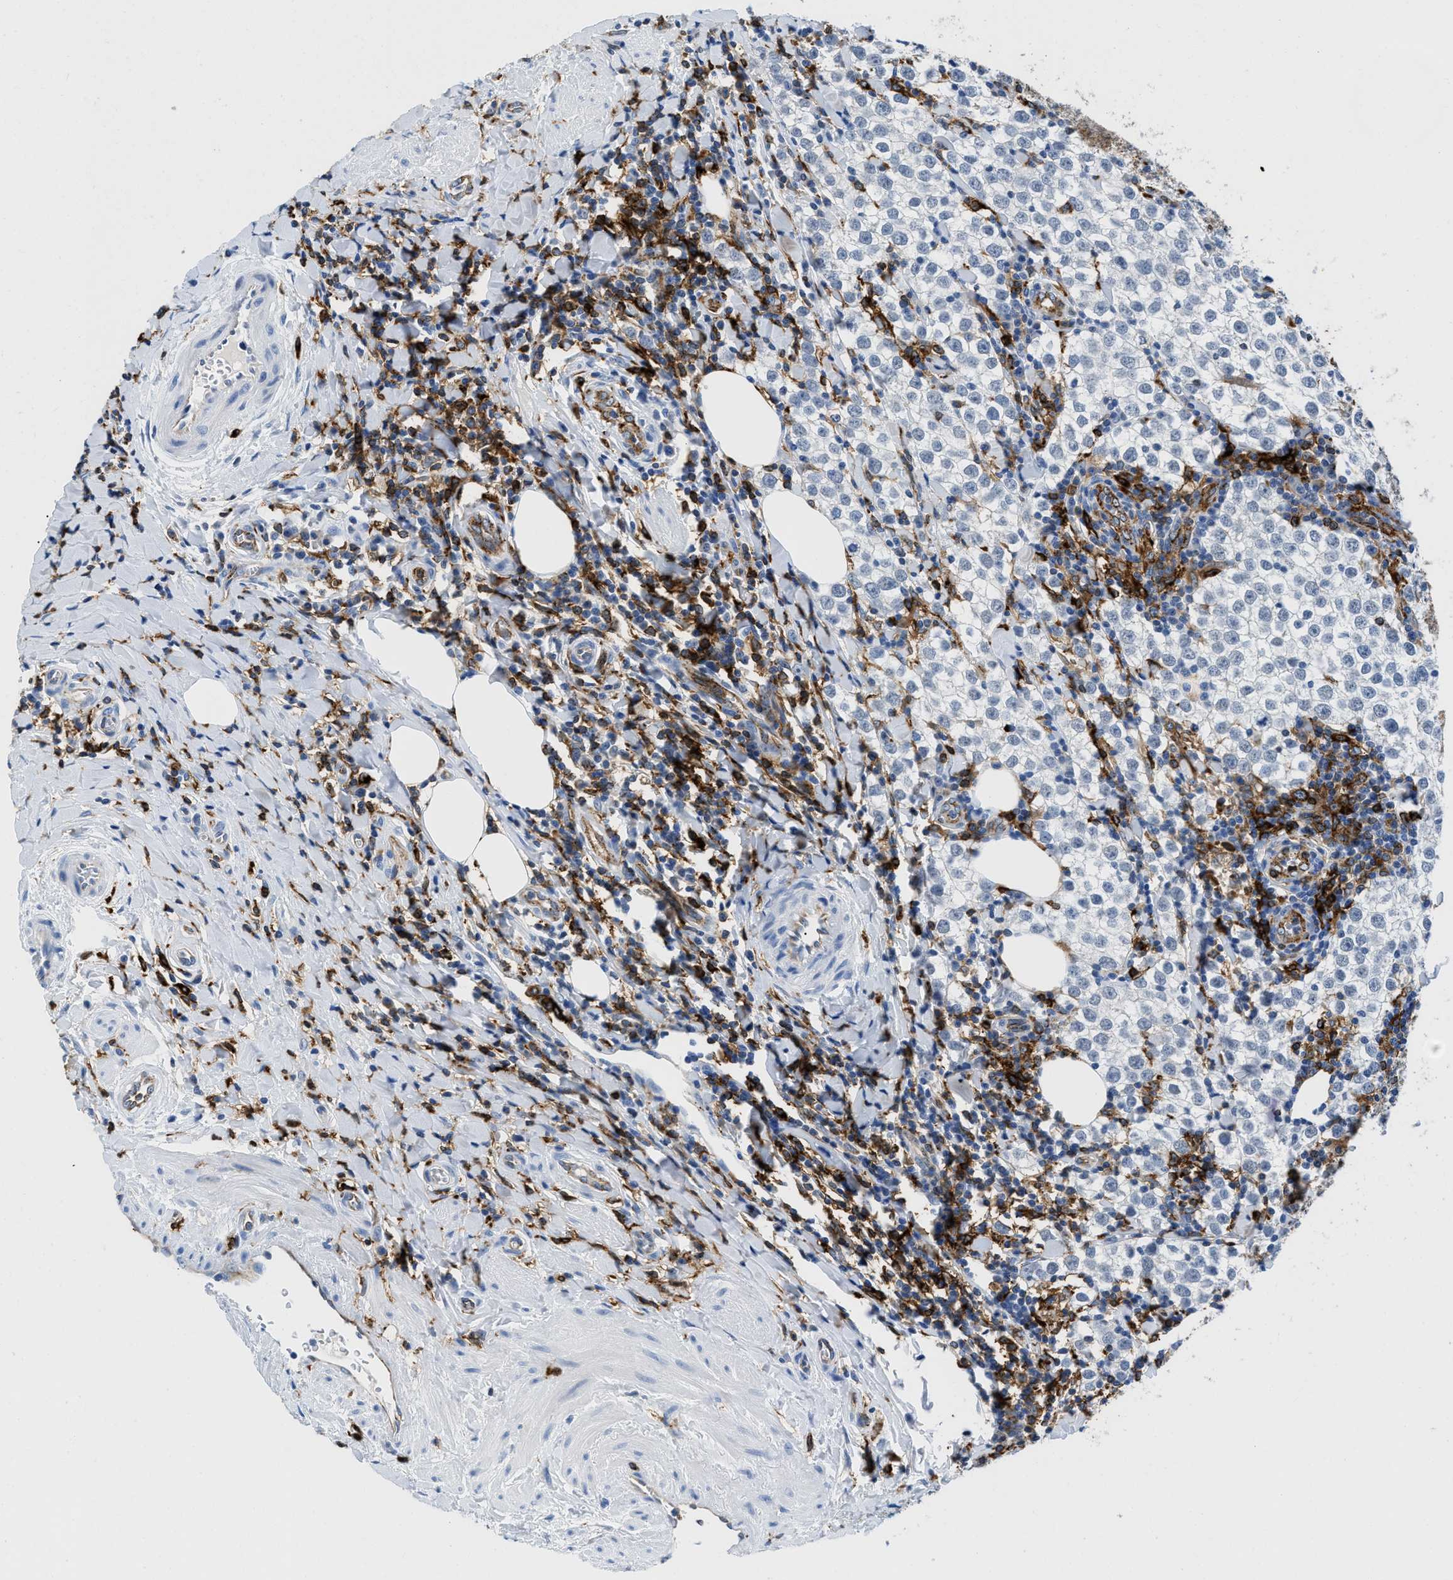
{"staining": {"intensity": "negative", "quantity": "none", "location": "none"}, "tissue": "testis cancer", "cell_type": "Tumor cells", "image_type": "cancer", "snomed": [{"axis": "morphology", "description": "Seminoma, NOS"}, {"axis": "morphology", "description": "Carcinoma, Embryonal, NOS"}, {"axis": "topography", "description": "Testis"}], "caption": "A high-resolution photomicrograph shows immunohistochemistry (IHC) staining of embryonal carcinoma (testis), which demonstrates no significant expression in tumor cells.", "gene": "CD226", "patient": {"sex": "male", "age": 36}}